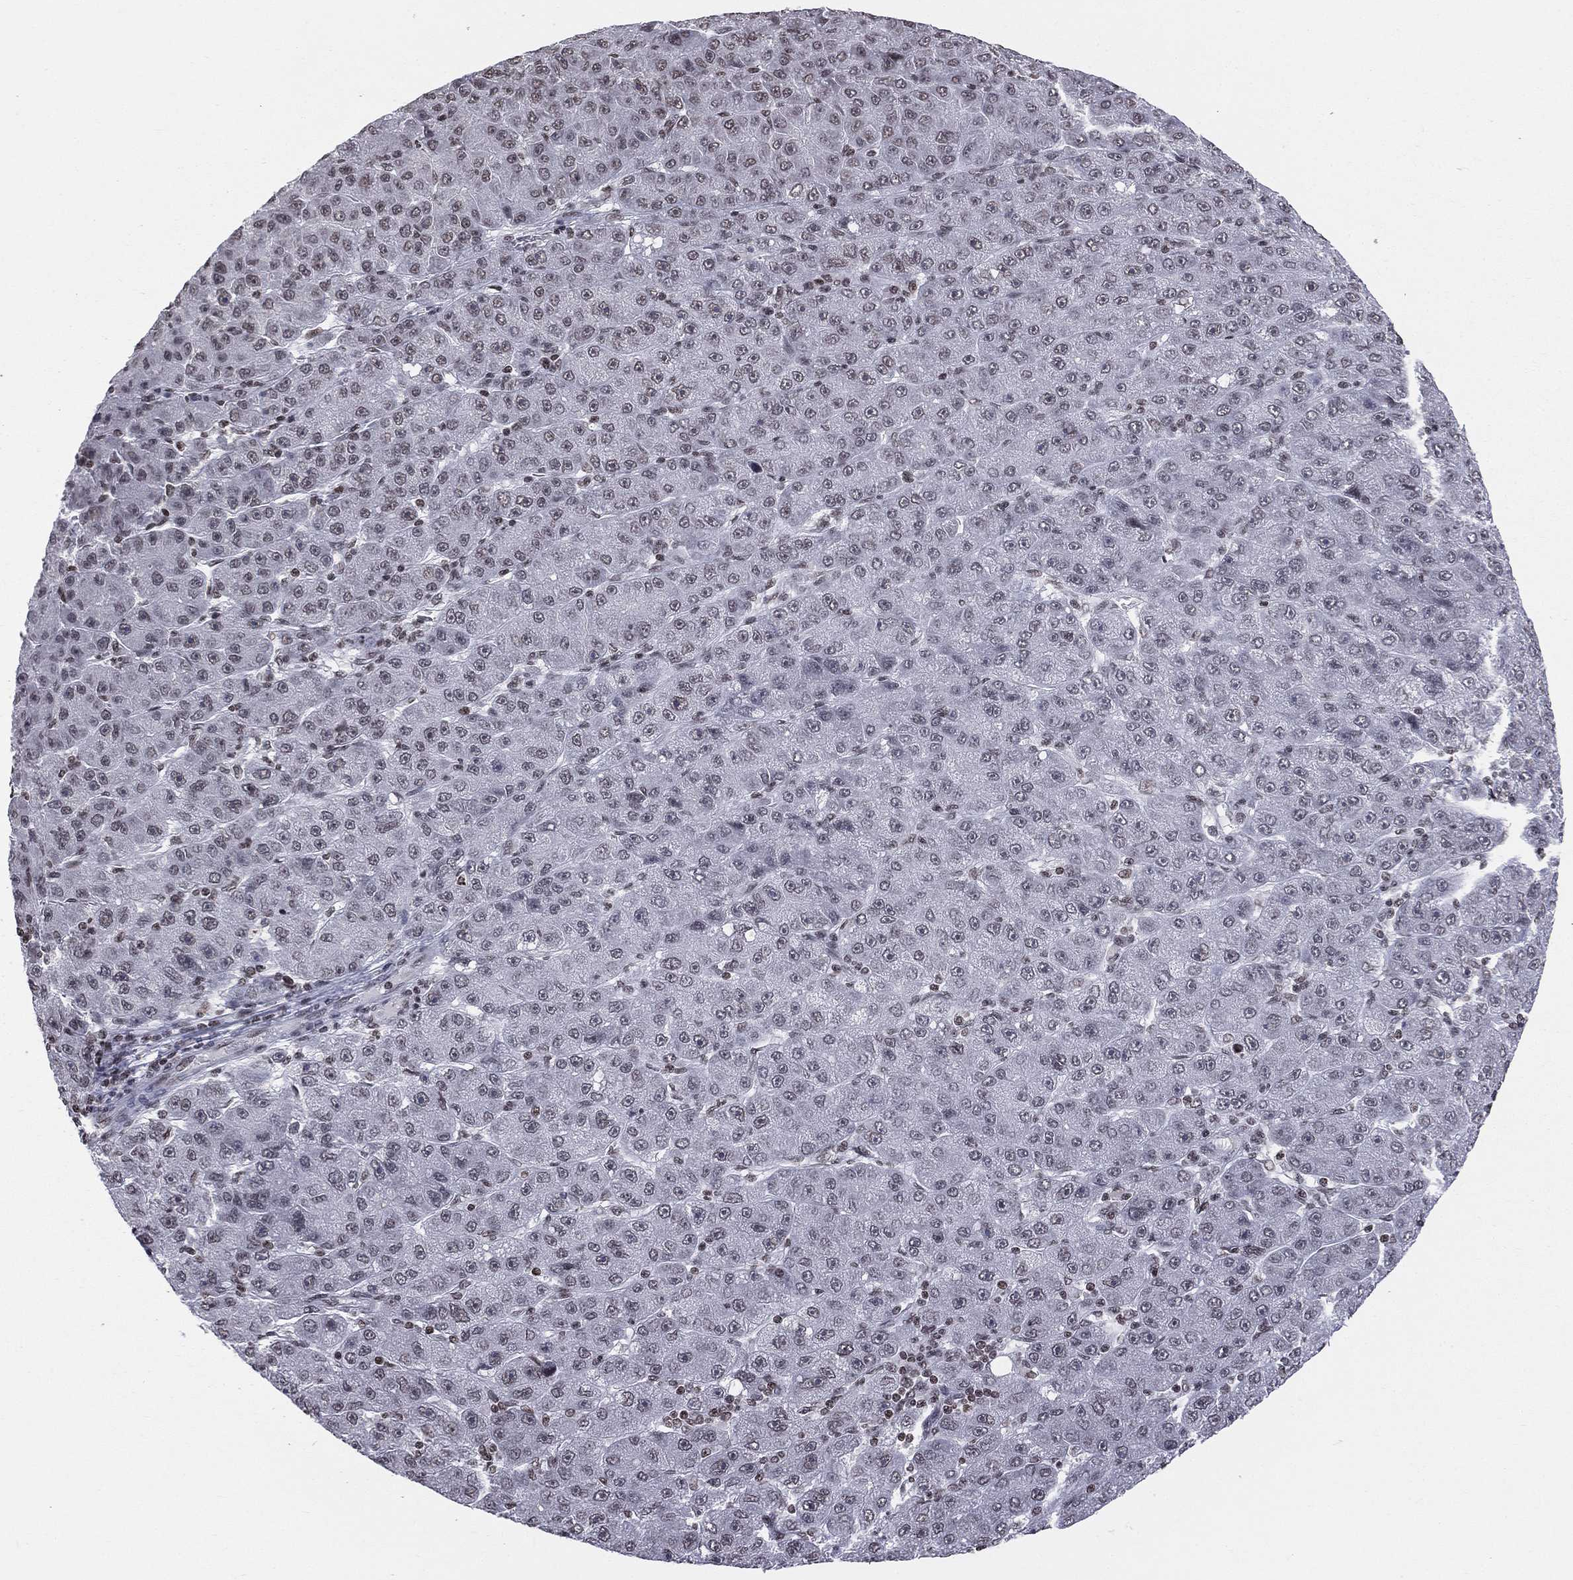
{"staining": {"intensity": "weak", "quantity": "<25%", "location": "nuclear"}, "tissue": "liver cancer", "cell_type": "Tumor cells", "image_type": "cancer", "snomed": [{"axis": "morphology", "description": "Carcinoma, Hepatocellular, NOS"}, {"axis": "topography", "description": "Liver"}], "caption": "IHC of human hepatocellular carcinoma (liver) shows no staining in tumor cells.", "gene": "RFX7", "patient": {"sex": "male", "age": 67}}